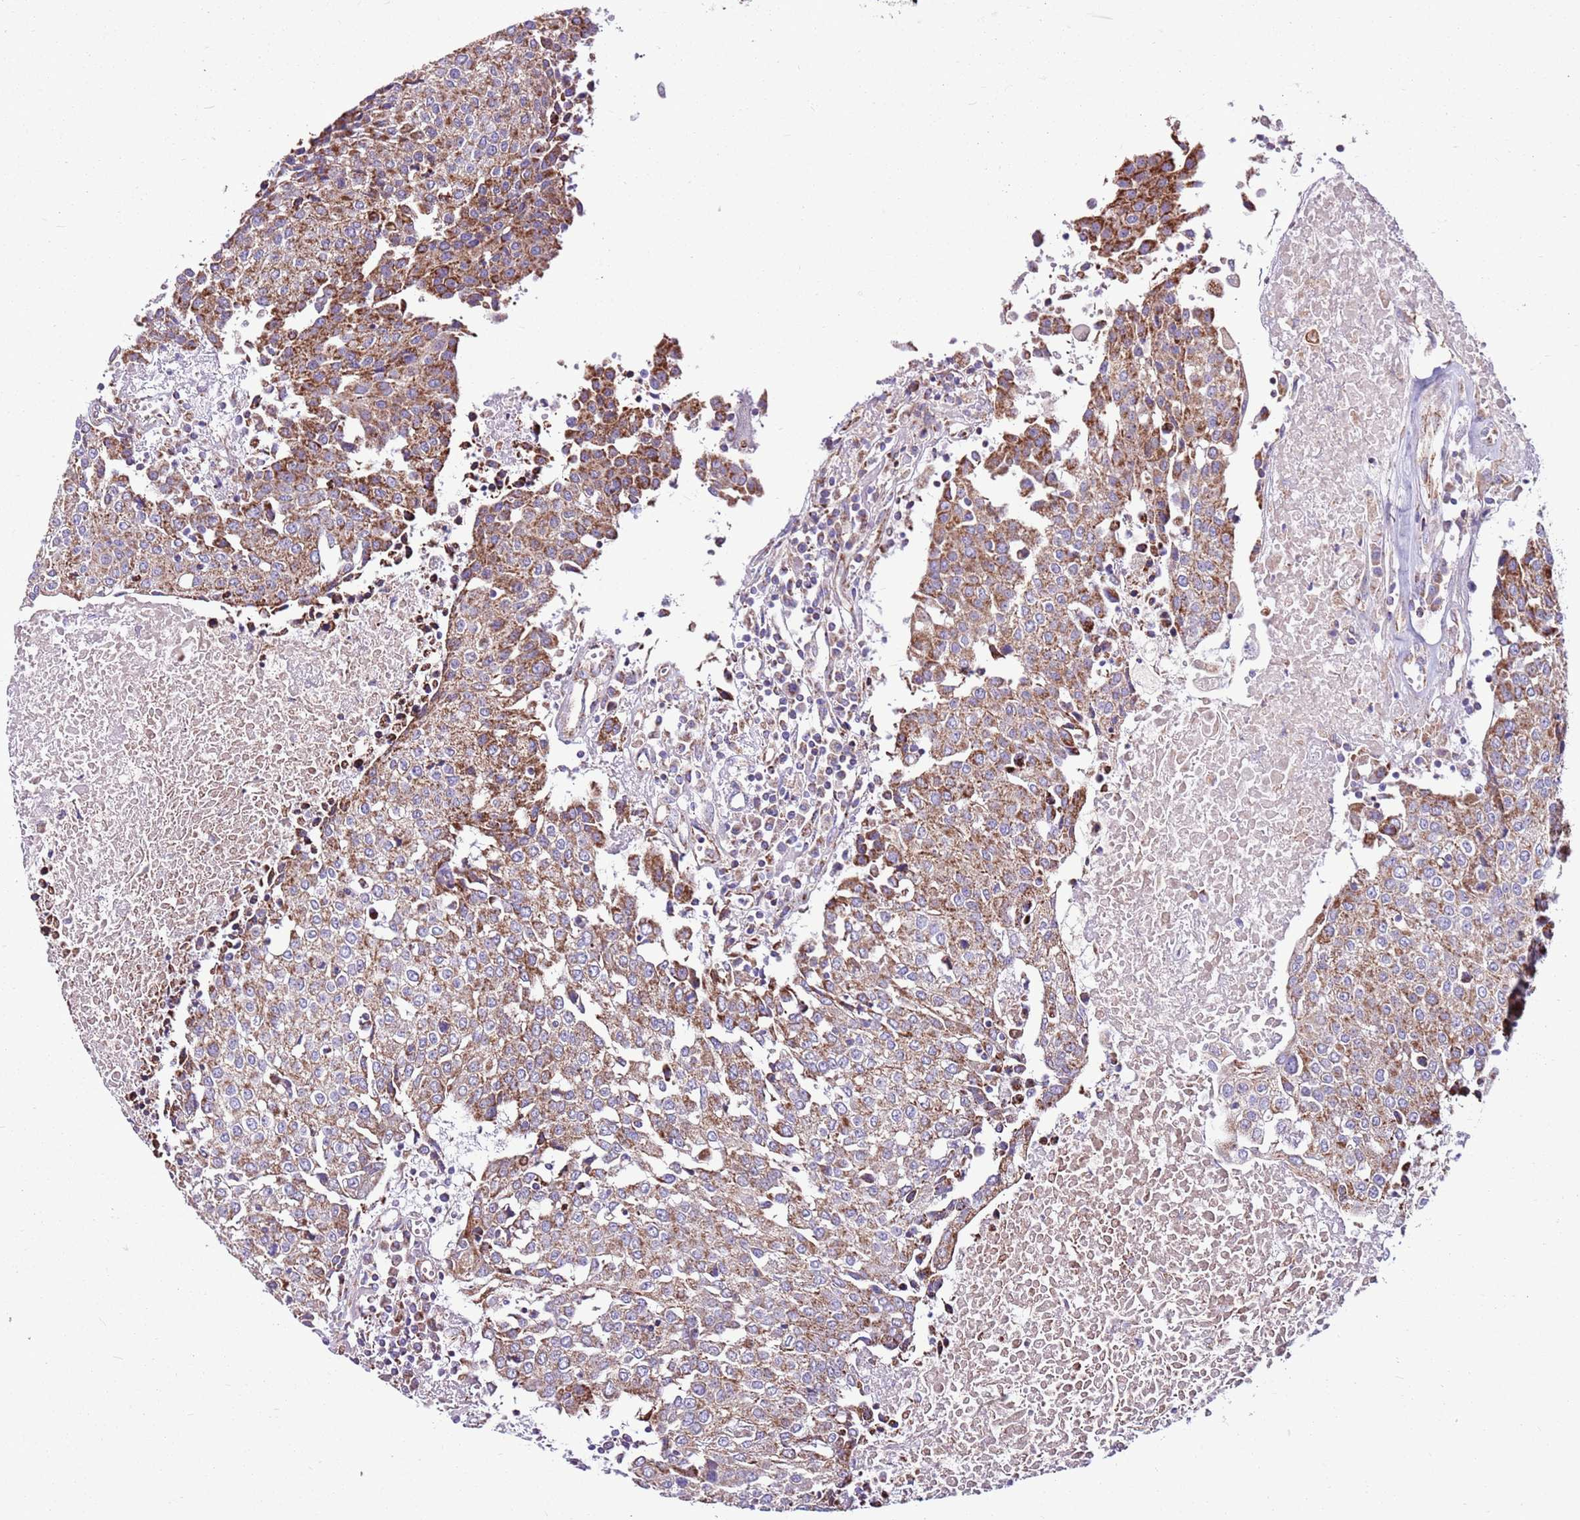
{"staining": {"intensity": "moderate", "quantity": "25%-75%", "location": "cytoplasmic/membranous"}, "tissue": "urothelial cancer", "cell_type": "Tumor cells", "image_type": "cancer", "snomed": [{"axis": "morphology", "description": "Urothelial carcinoma, High grade"}, {"axis": "topography", "description": "Urinary bladder"}], "caption": "DAB immunohistochemical staining of urothelial cancer demonstrates moderate cytoplasmic/membranous protein expression in approximately 25%-75% of tumor cells.", "gene": "HECTD4", "patient": {"sex": "female", "age": 85}}